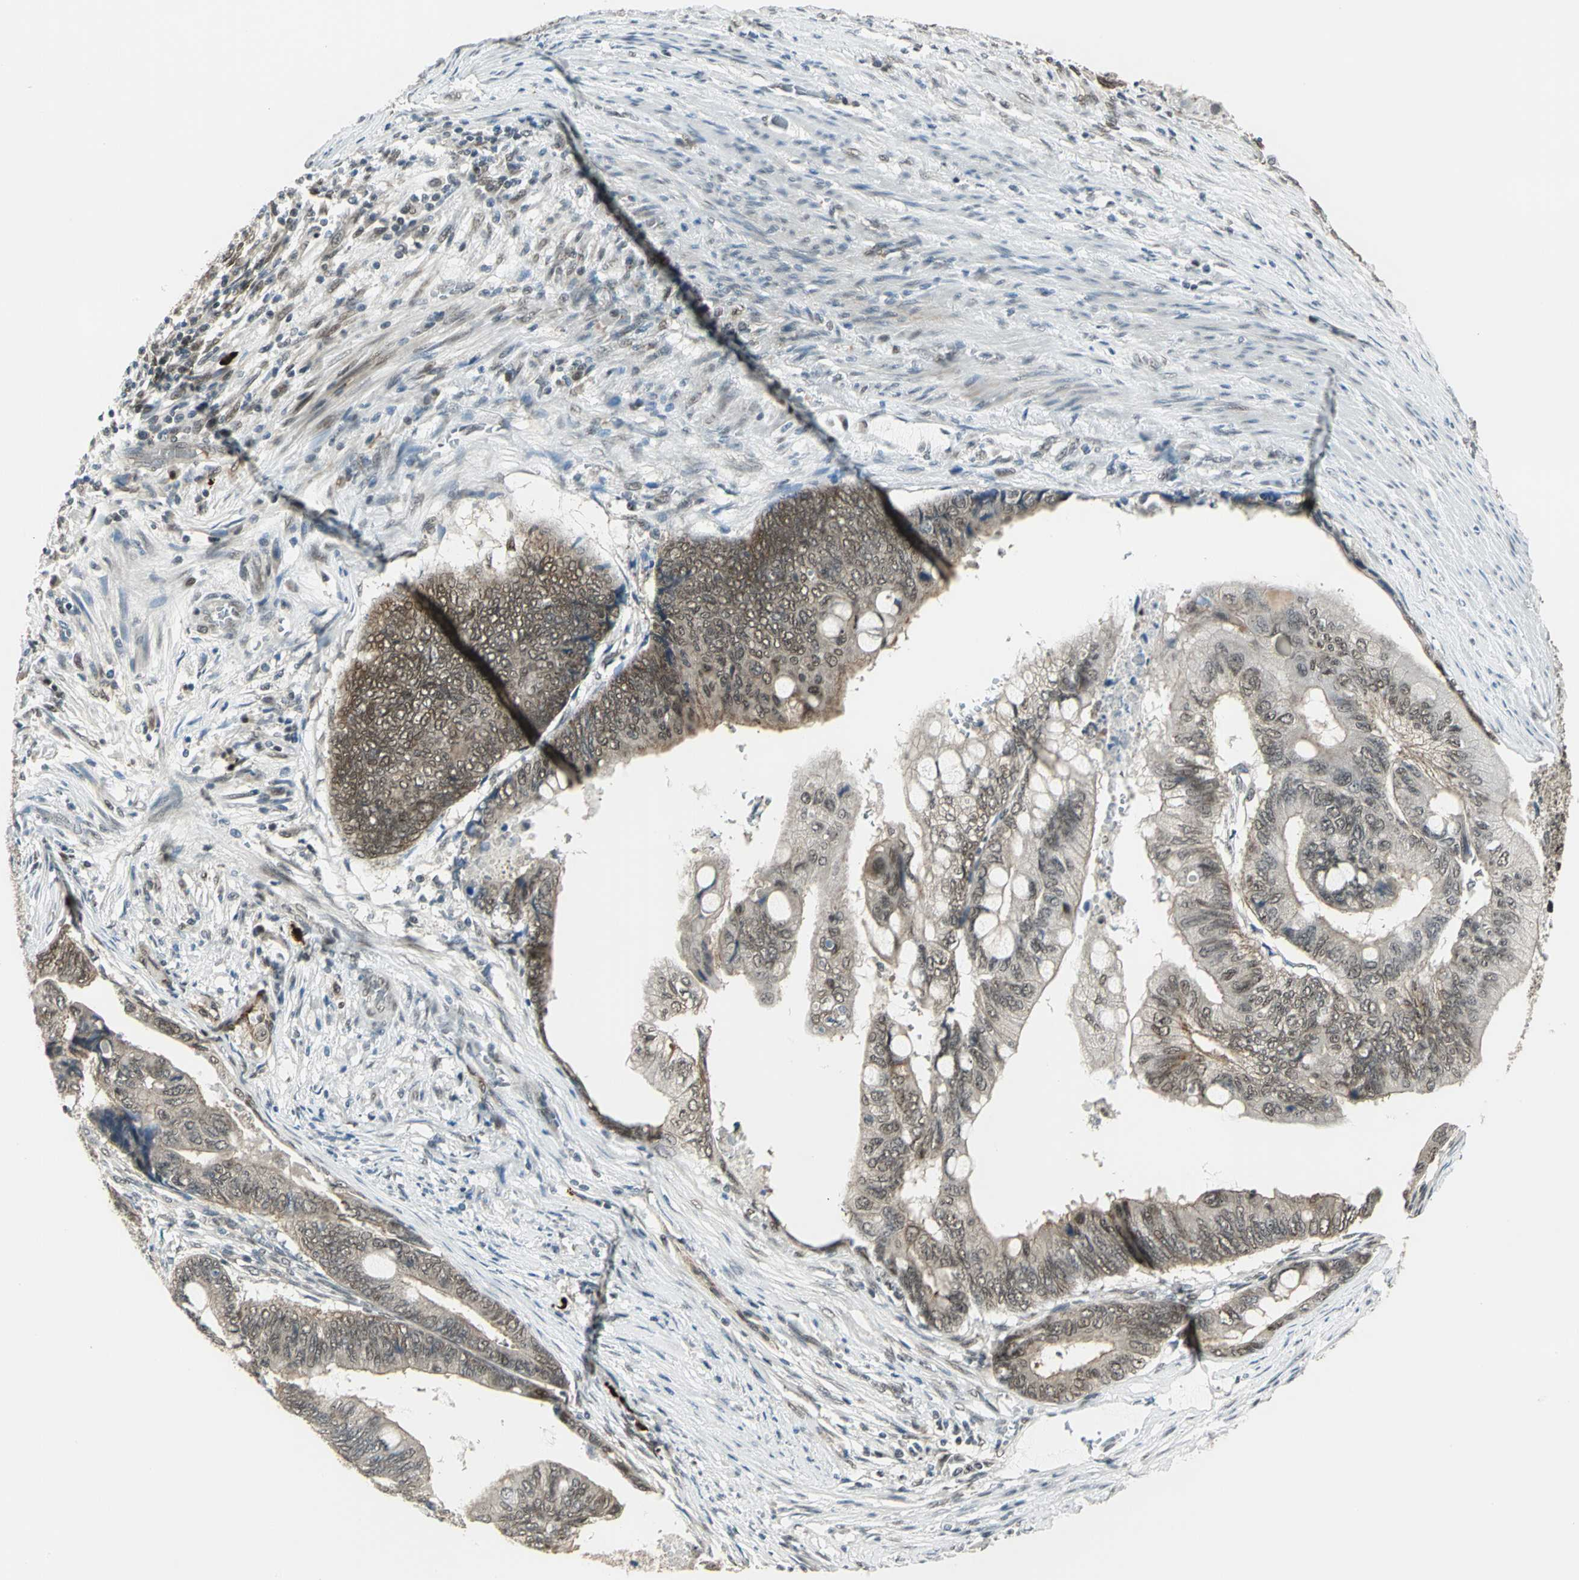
{"staining": {"intensity": "moderate", "quantity": "25%-75%", "location": "cytoplasmic/membranous"}, "tissue": "colorectal cancer", "cell_type": "Tumor cells", "image_type": "cancer", "snomed": [{"axis": "morphology", "description": "Normal tissue, NOS"}, {"axis": "morphology", "description": "Adenocarcinoma, NOS"}, {"axis": "topography", "description": "Rectum"}, {"axis": "topography", "description": "Peripheral nerve tissue"}], "caption": "The micrograph shows a brown stain indicating the presence of a protein in the cytoplasmic/membranous of tumor cells in colorectal adenocarcinoma.", "gene": "RAD17", "patient": {"sex": "male", "age": 92}}